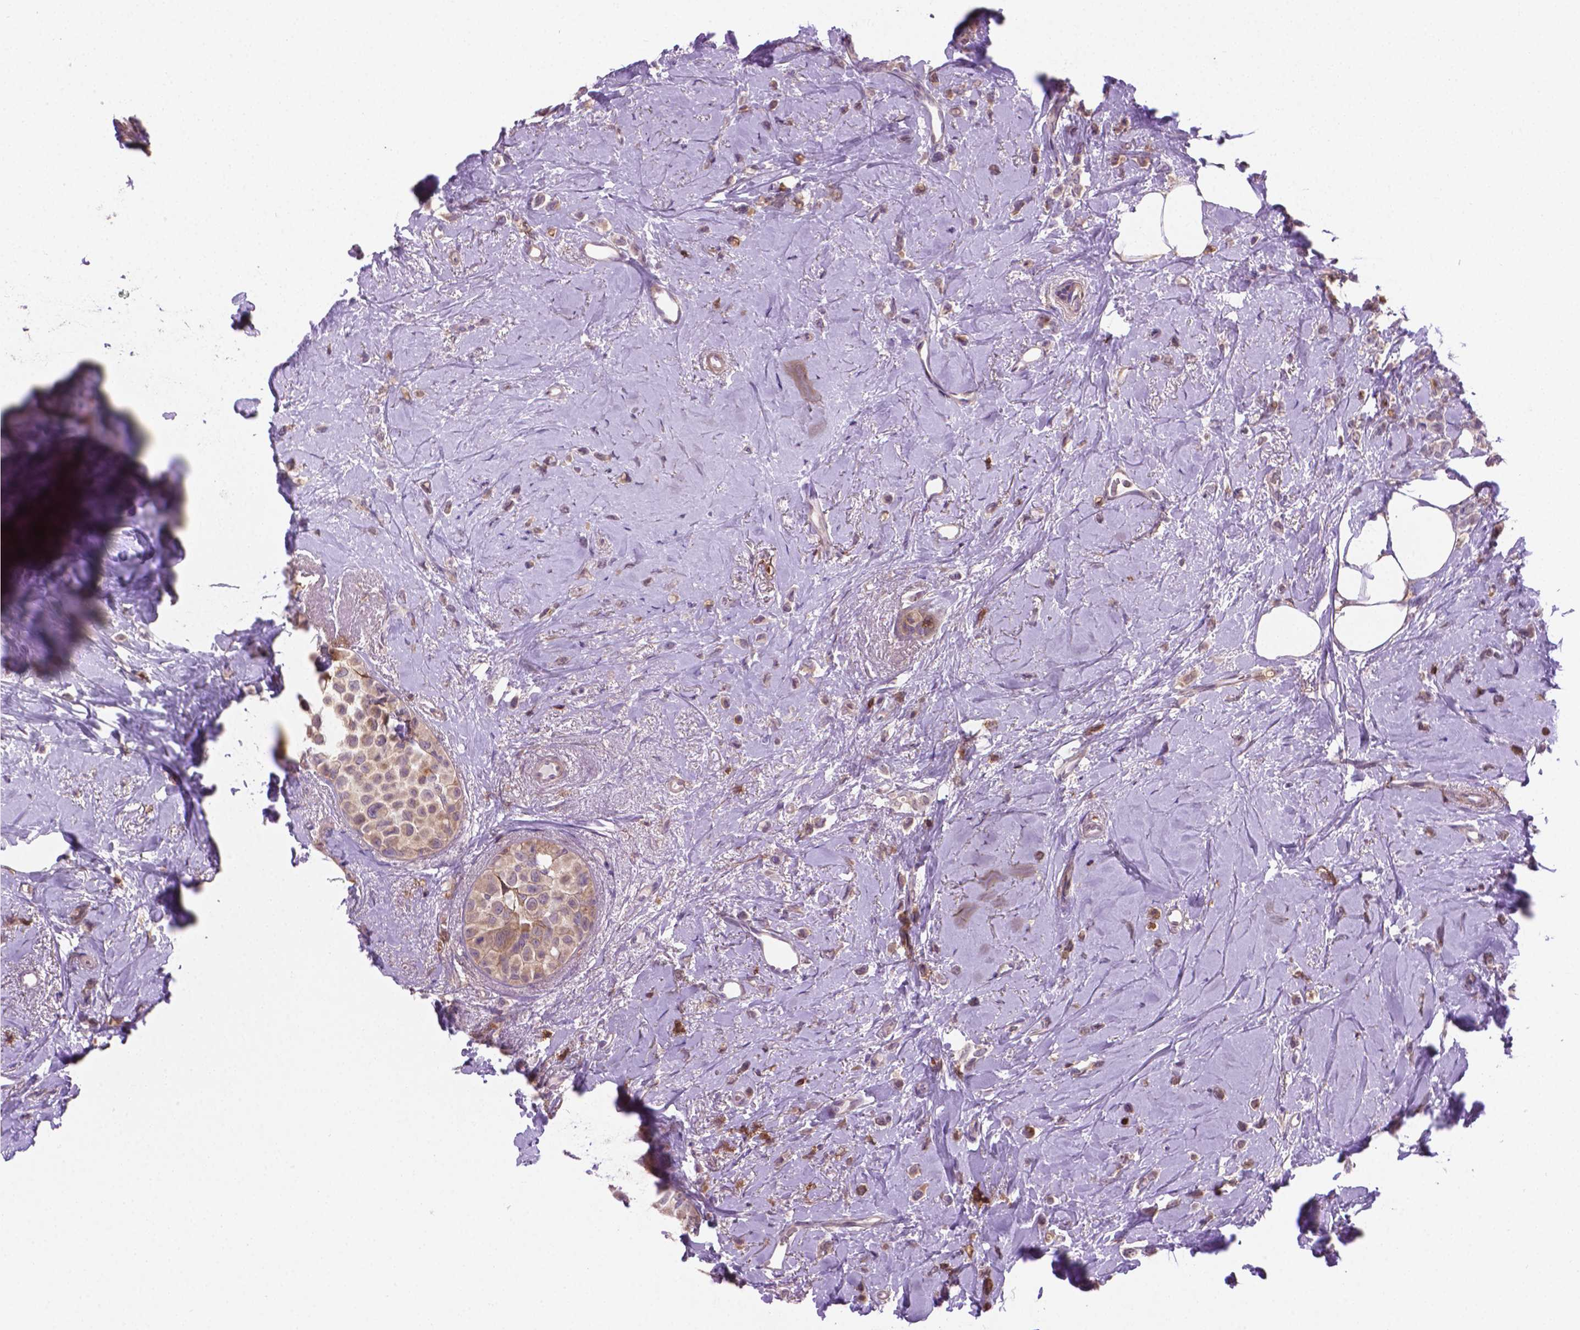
{"staining": {"intensity": "negative", "quantity": "none", "location": "none"}, "tissue": "breast cancer", "cell_type": "Tumor cells", "image_type": "cancer", "snomed": [{"axis": "morphology", "description": "Lobular carcinoma"}, {"axis": "topography", "description": "Breast"}], "caption": "Immunohistochemistry image of neoplastic tissue: human breast lobular carcinoma stained with DAB (3,3'-diaminobenzidine) exhibits no significant protein positivity in tumor cells. (Immunohistochemistry (ihc), brightfield microscopy, high magnification).", "gene": "ACAD10", "patient": {"sex": "female", "age": 66}}